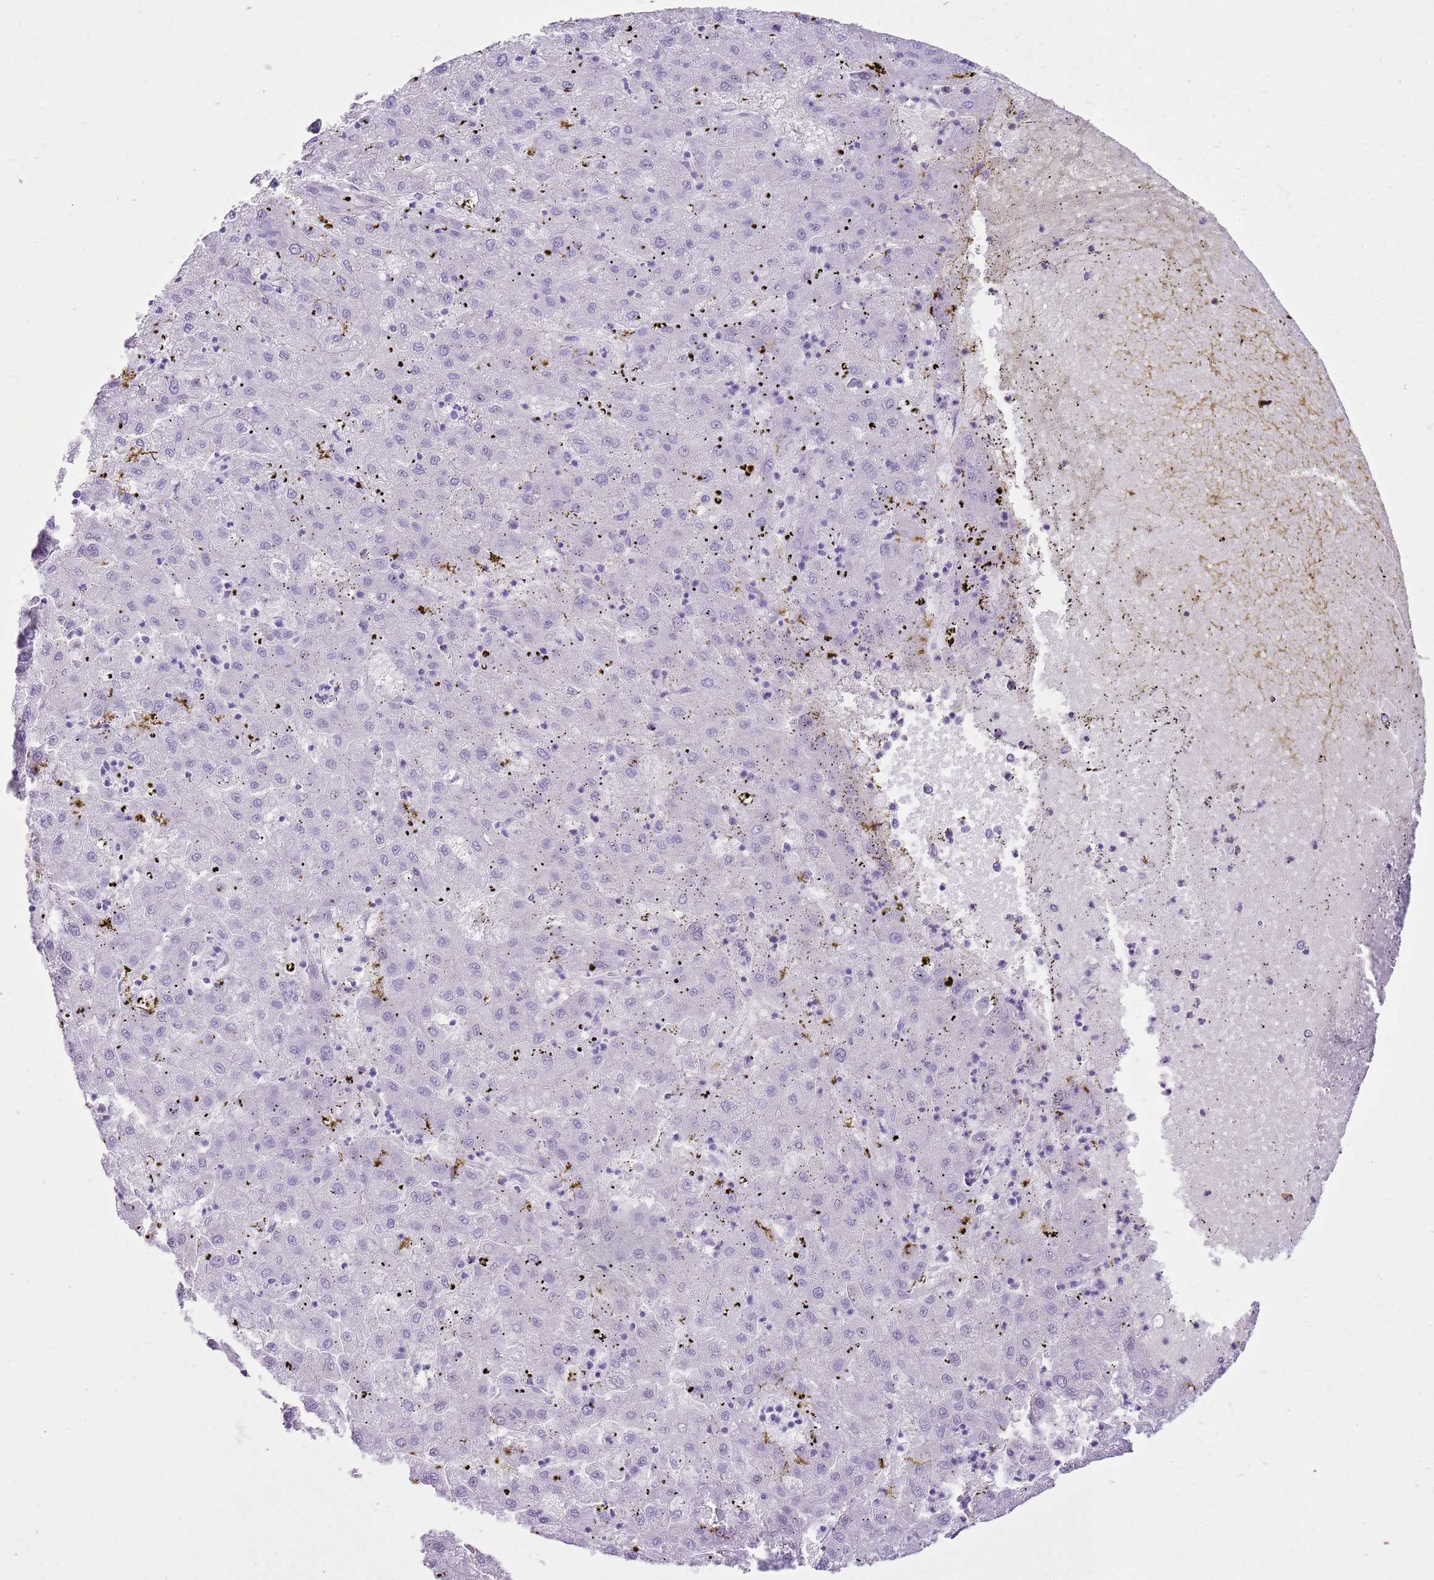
{"staining": {"intensity": "negative", "quantity": "none", "location": "none"}, "tissue": "liver cancer", "cell_type": "Tumor cells", "image_type": "cancer", "snomed": [{"axis": "morphology", "description": "Carcinoma, Hepatocellular, NOS"}, {"axis": "topography", "description": "Liver"}], "caption": "IHC photomicrograph of neoplastic tissue: liver cancer stained with DAB (3,3'-diaminobenzidine) exhibits no significant protein positivity in tumor cells.", "gene": "SNX21", "patient": {"sex": "male", "age": 72}}